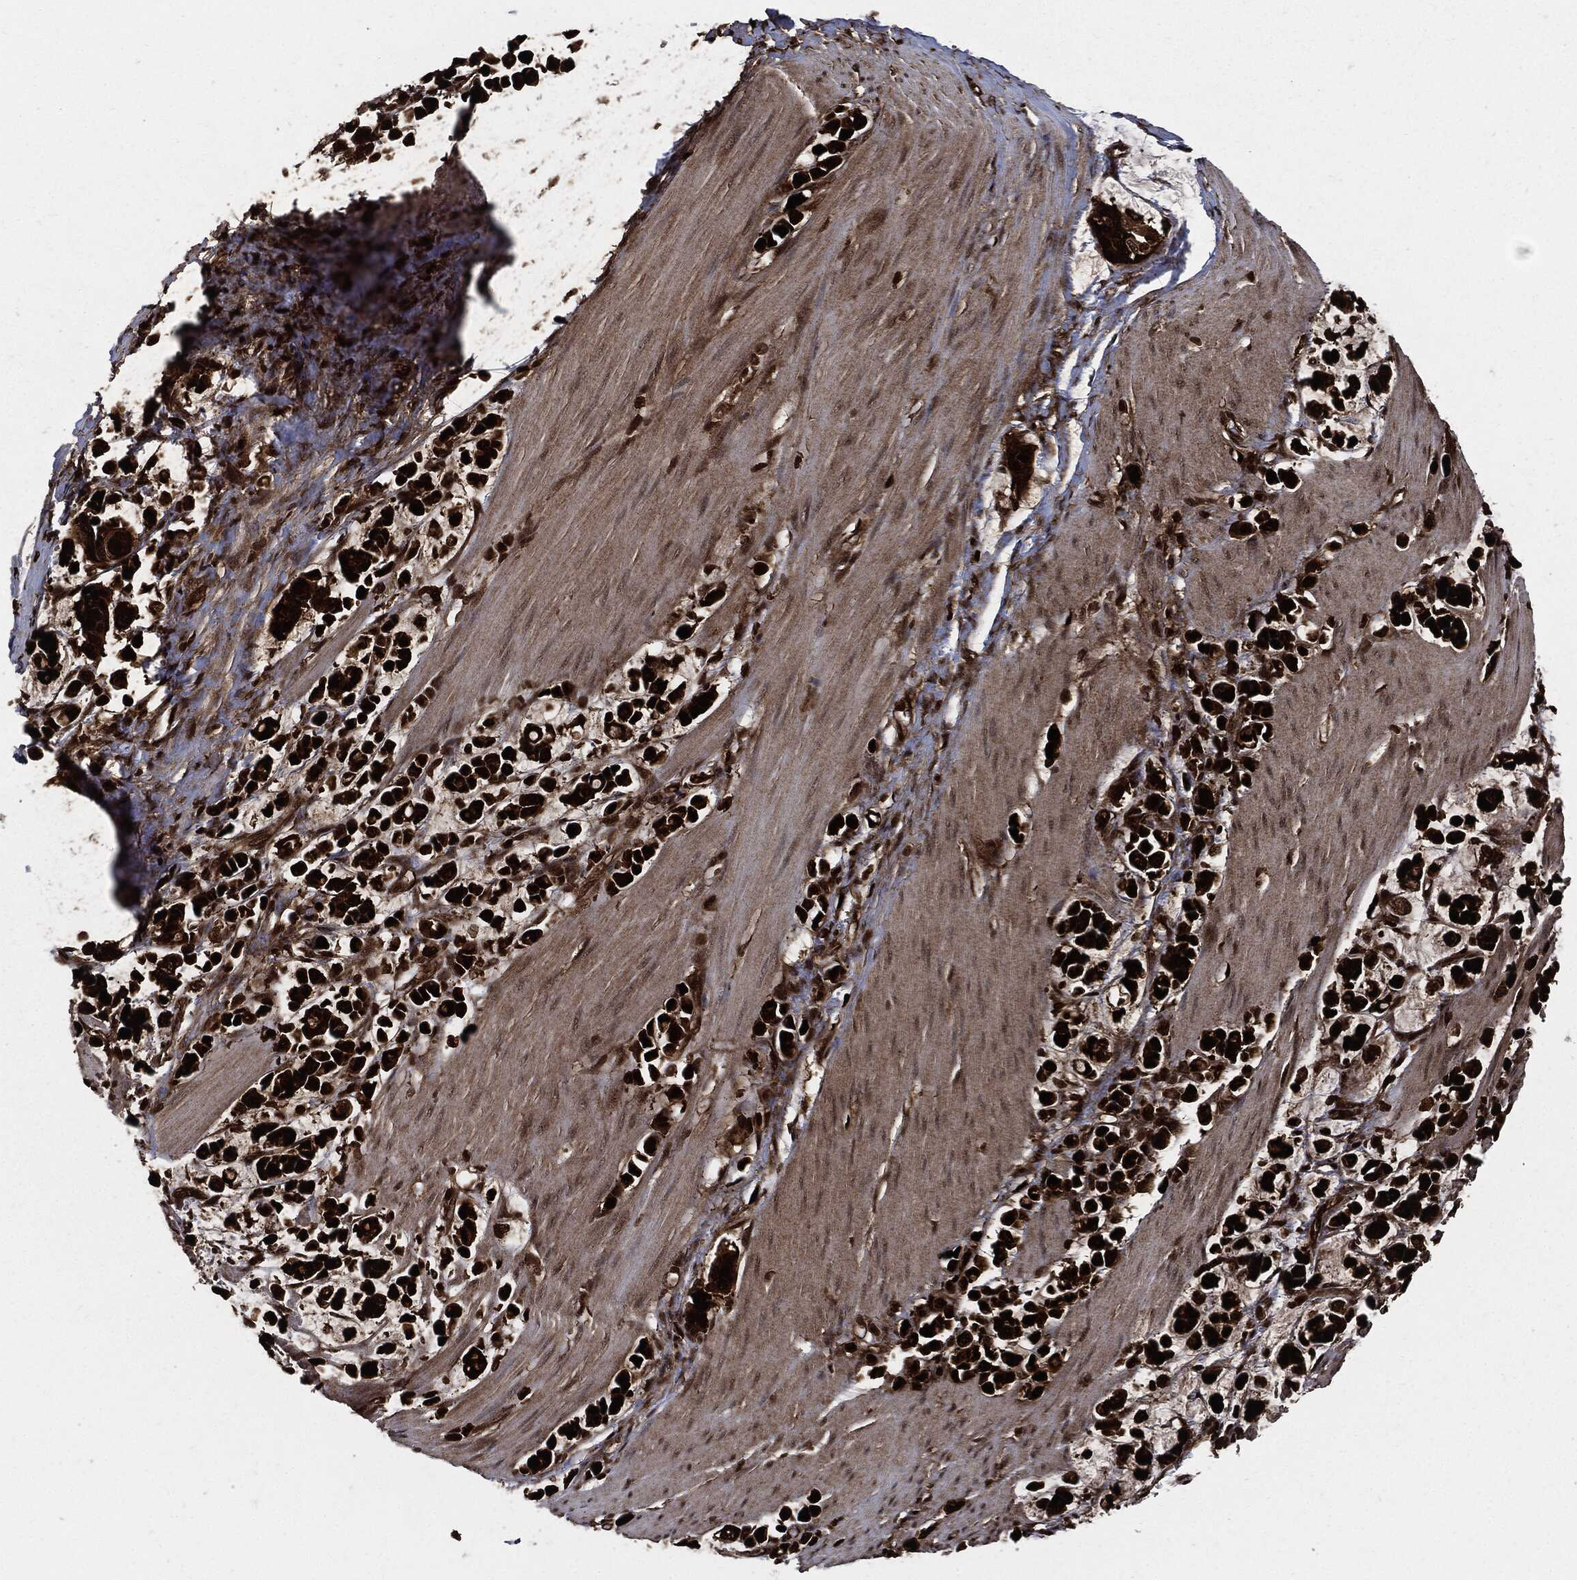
{"staining": {"intensity": "strong", "quantity": ">75%", "location": "cytoplasmic/membranous"}, "tissue": "stomach cancer", "cell_type": "Tumor cells", "image_type": "cancer", "snomed": [{"axis": "morphology", "description": "Adenocarcinoma, NOS"}, {"axis": "topography", "description": "Stomach"}], "caption": "Immunohistochemistry of human adenocarcinoma (stomach) demonstrates high levels of strong cytoplasmic/membranous expression in approximately >75% of tumor cells.", "gene": "YWHAB", "patient": {"sex": "male", "age": 82}}